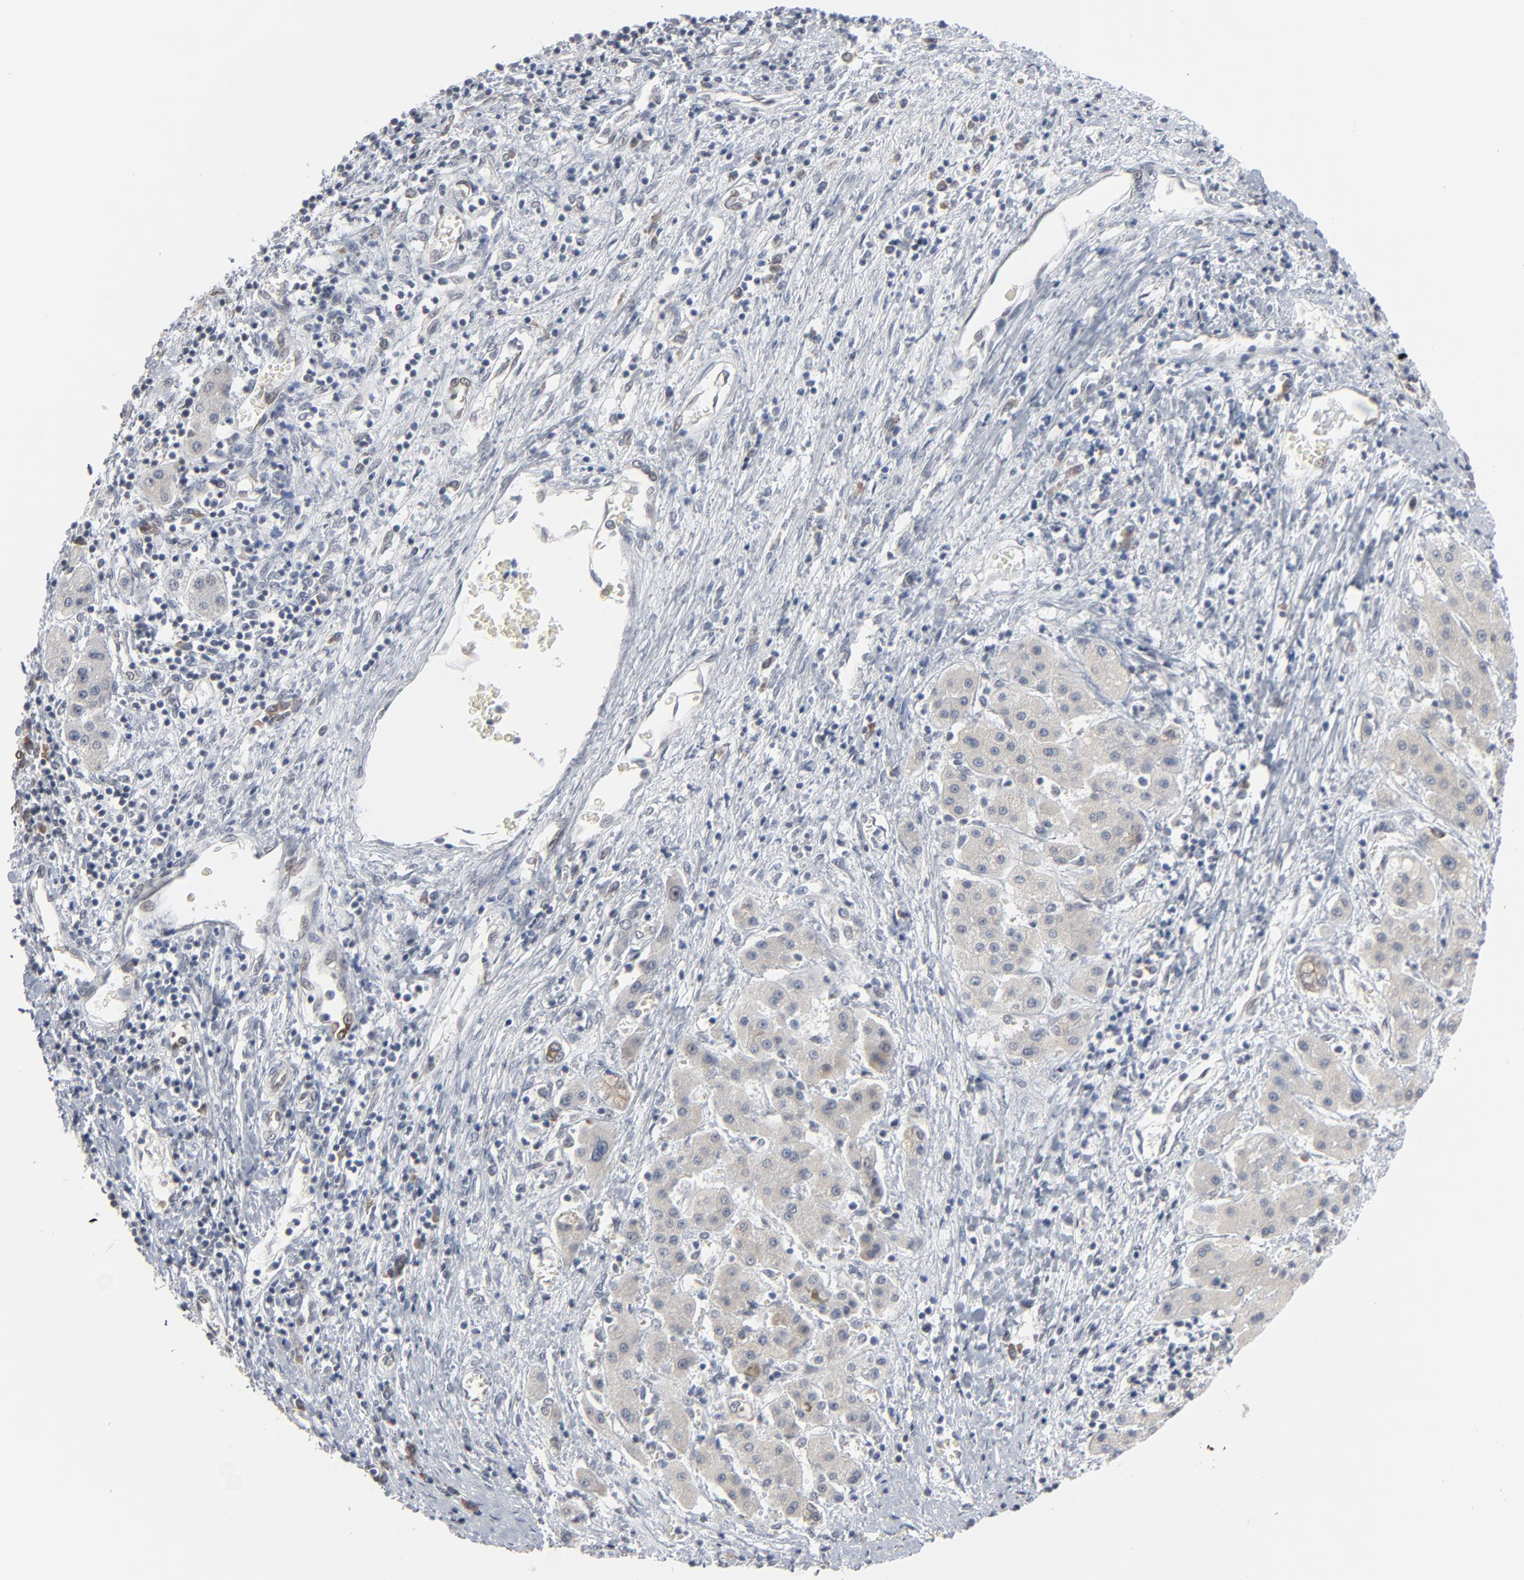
{"staining": {"intensity": "negative", "quantity": "none", "location": "none"}, "tissue": "liver cancer", "cell_type": "Tumor cells", "image_type": "cancer", "snomed": [{"axis": "morphology", "description": "Carcinoma, Hepatocellular, NOS"}, {"axis": "topography", "description": "Liver"}], "caption": "An IHC image of hepatocellular carcinoma (liver) is shown. There is no staining in tumor cells of hepatocellular carcinoma (liver).", "gene": "ITPR3", "patient": {"sex": "male", "age": 24}}